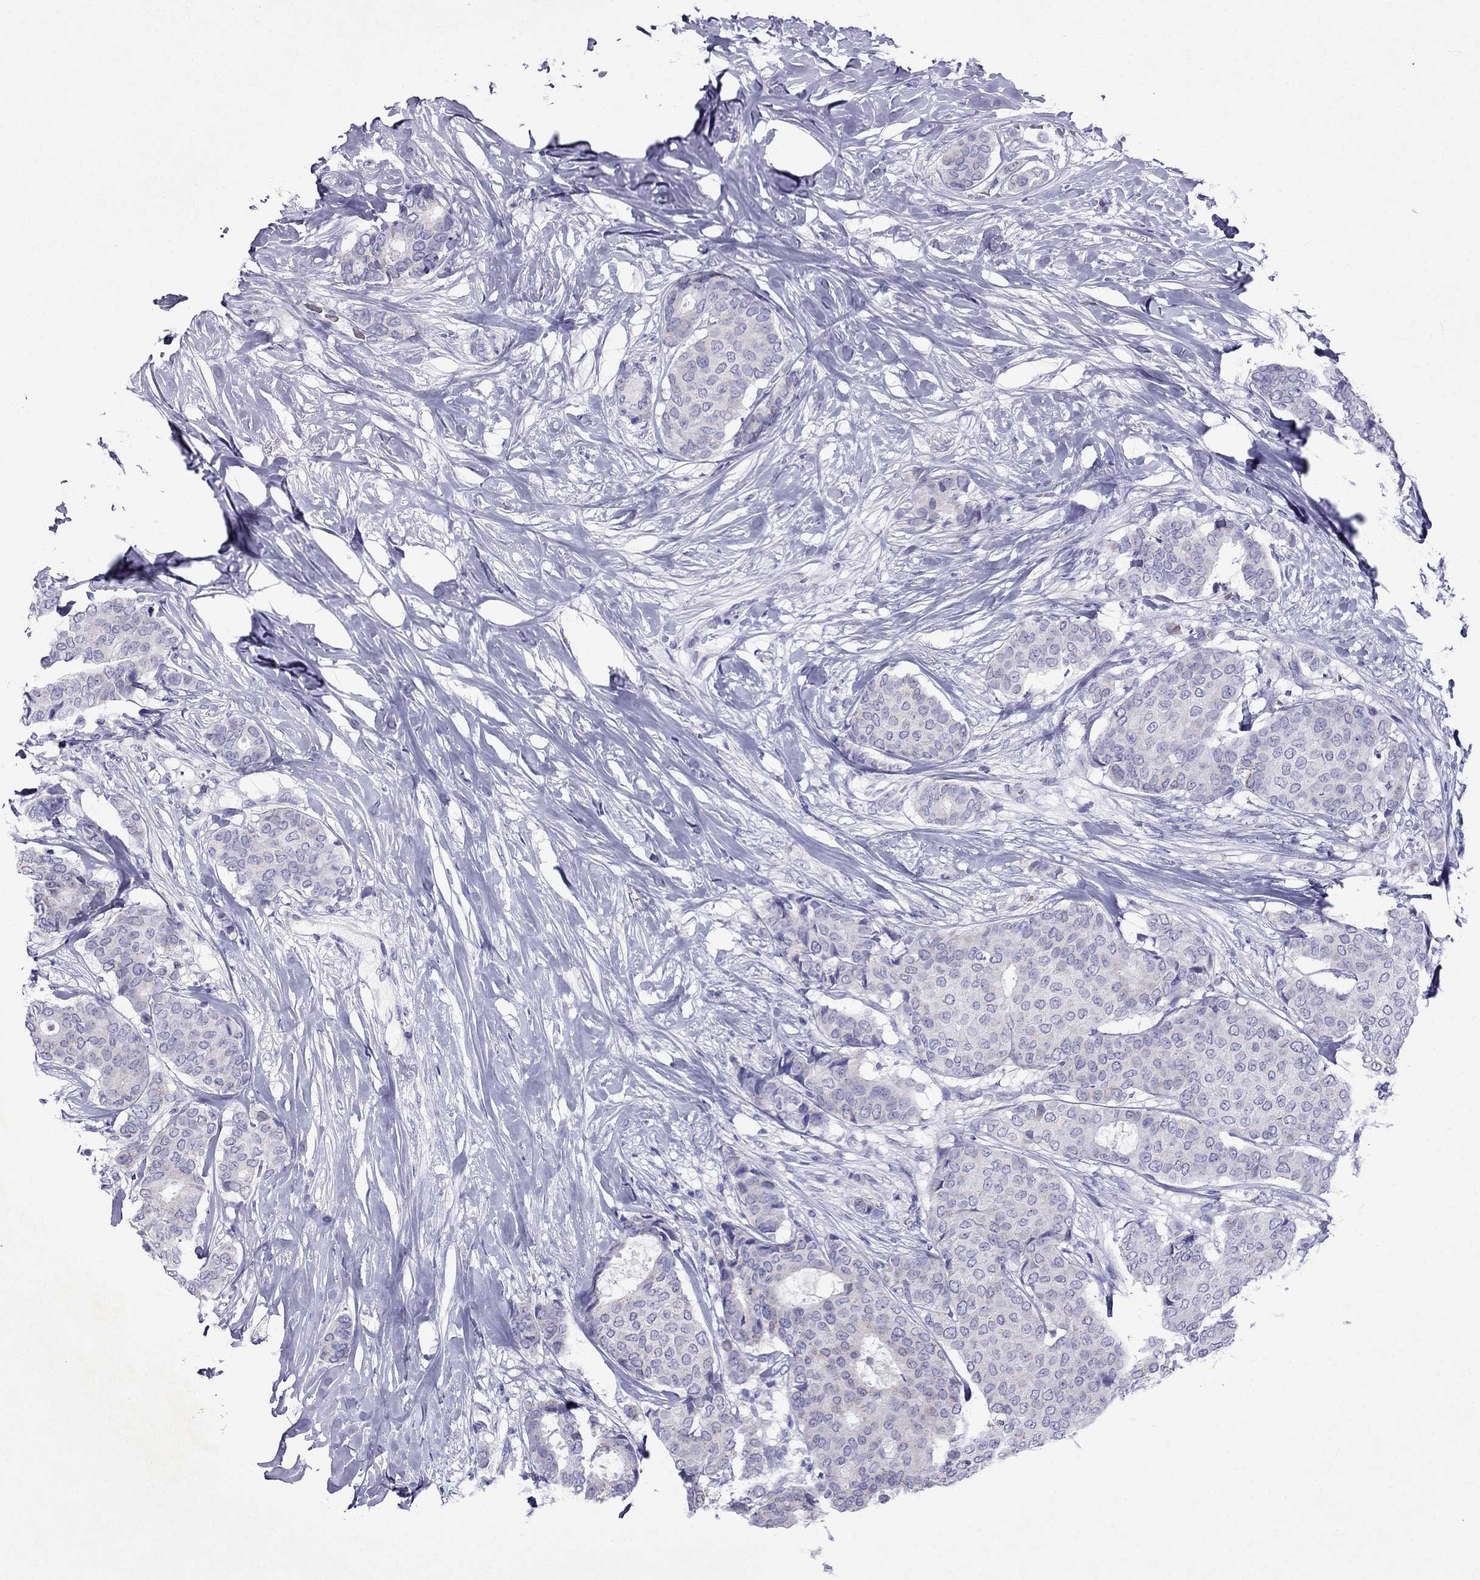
{"staining": {"intensity": "negative", "quantity": "none", "location": "none"}, "tissue": "breast cancer", "cell_type": "Tumor cells", "image_type": "cancer", "snomed": [{"axis": "morphology", "description": "Duct carcinoma"}, {"axis": "topography", "description": "Breast"}], "caption": "Tumor cells show no significant staining in breast cancer (infiltrating ductal carcinoma).", "gene": "TDRD1", "patient": {"sex": "female", "age": 75}}